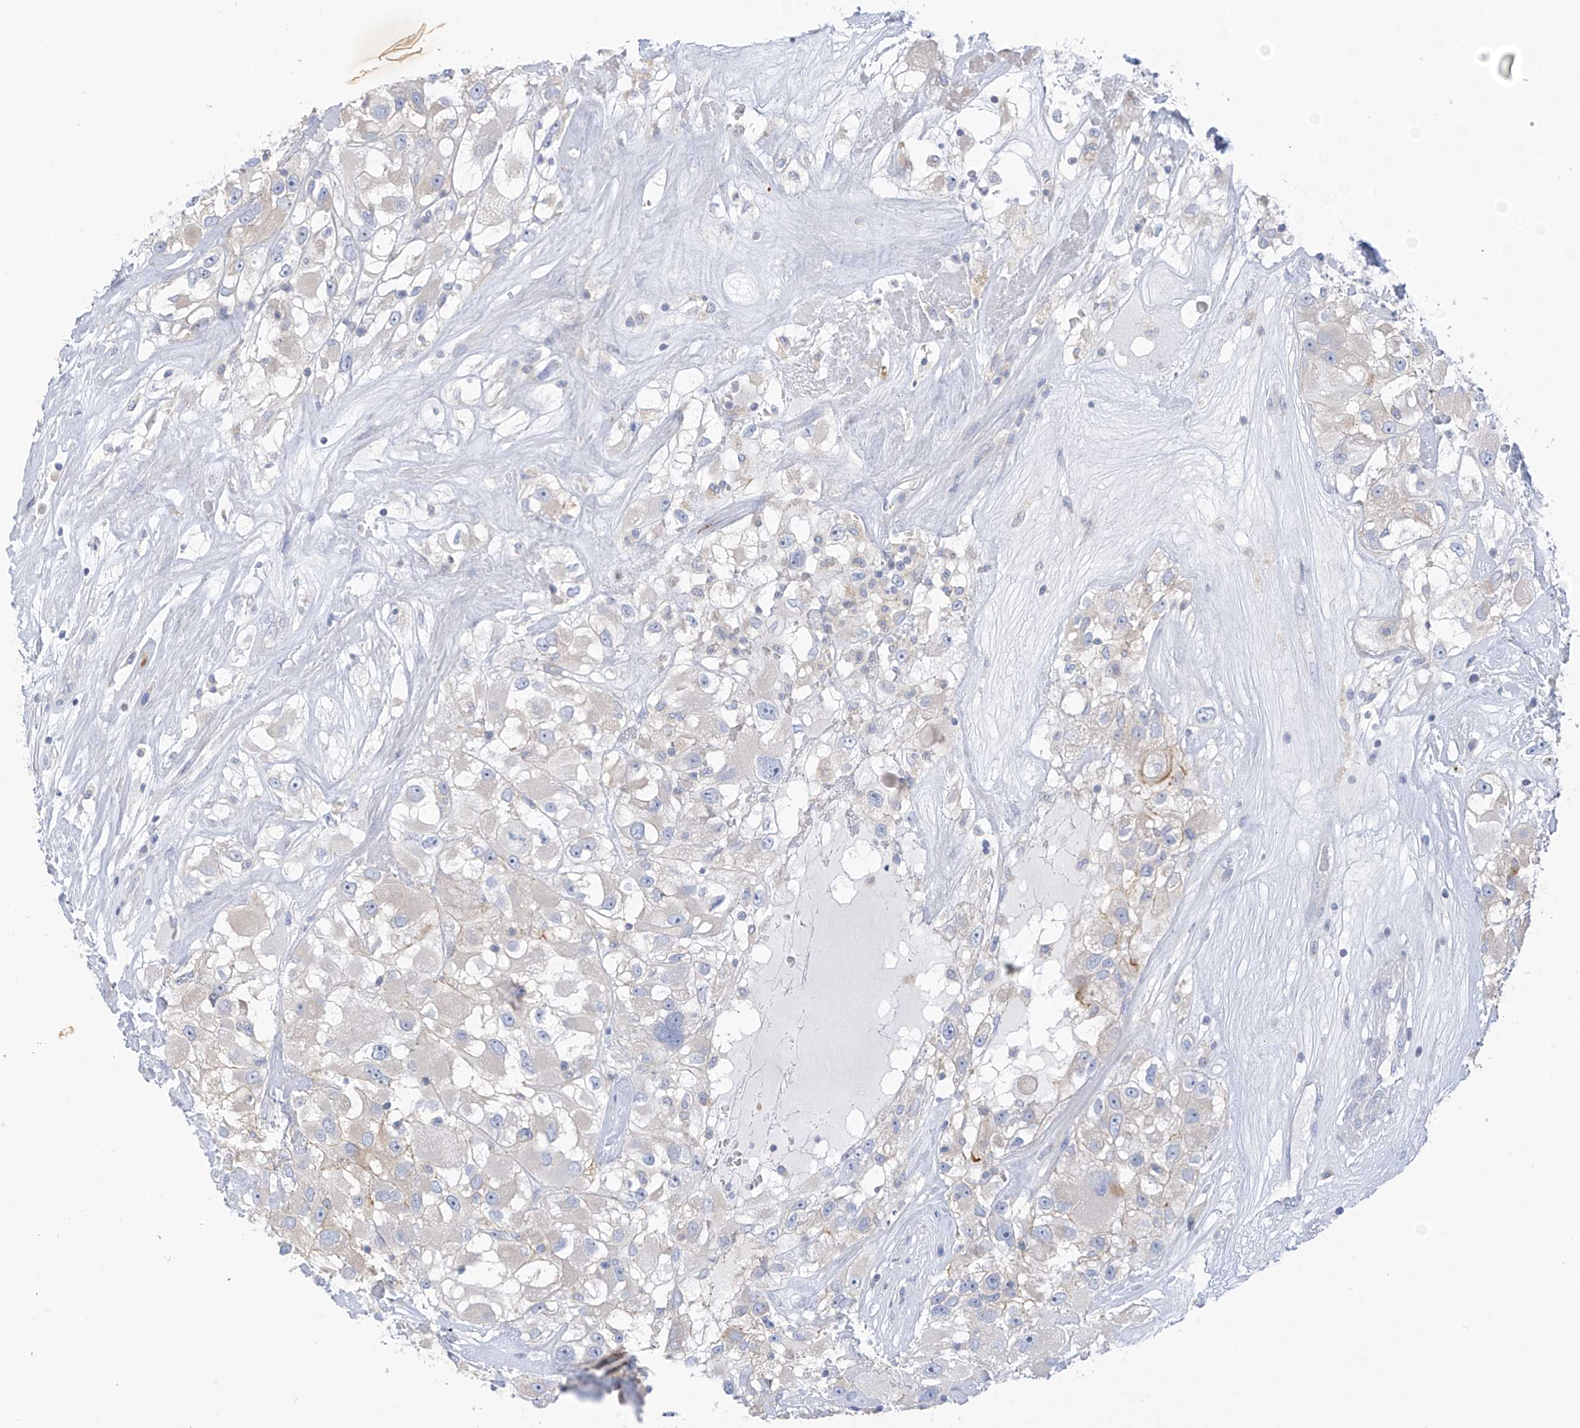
{"staining": {"intensity": "negative", "quantity": "none", "location": "none"}, "tissue": "renal cancer", "cell_type": "Tumor cells", "image_type": "cancer", "snomed": [{"axis": "morphology", "description": "Adenocarcinoma, NOS"}, {"axis": "topography", "description": "Kidney"}], "caption": "Human renal cancer stained for a protein using immunohistochemistry (IHC) displays no staining in tumor cells.", "gene": "SLC6A12", "patient": {"sex": "female", "age": 52}}